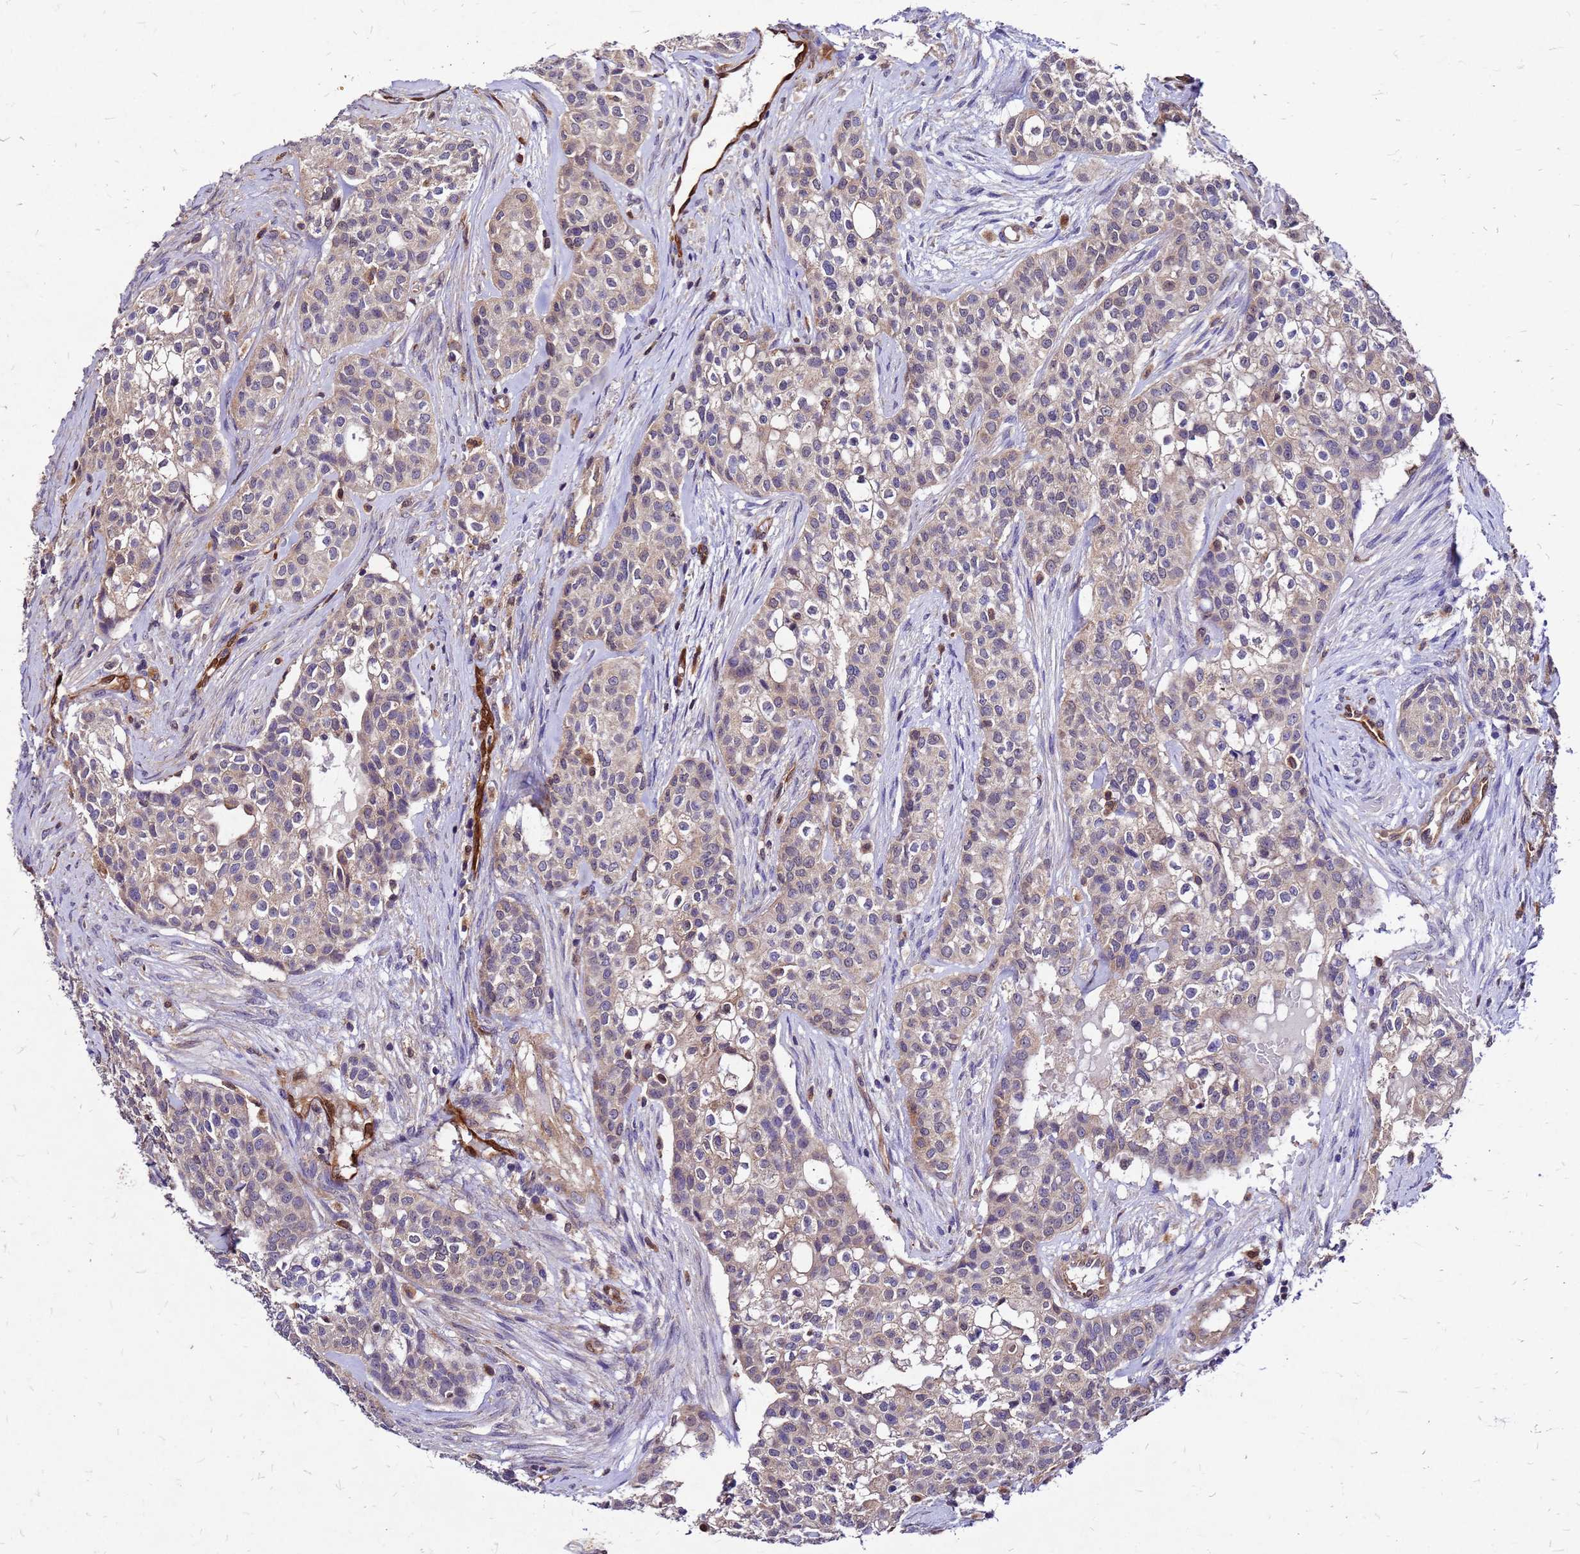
{"staining": {"intensity": "weak", "quantity": "25%-75%", "location": "cytoplasmic/membranous"}, "tissue": "head and neck cancer", "cell_type": "Tumor cells", "image_type": "cancer", "snomed": [{"axis": "morphology", "description": "Adenocarcinoma, NOS"}, {"axis": "topography", "description": "Head-Neck"}], "caption": "A low amount of weak cytoplasmic/membranous staining is present in approximately 25%-75% of tumor cells in adenocarcinoma (head and neck) tissue. (brown staining indicates protein expression, while blue staining denotes nuclei).", "gene": "DUSP23", "patient": {"sex": "male", "age": 81}}